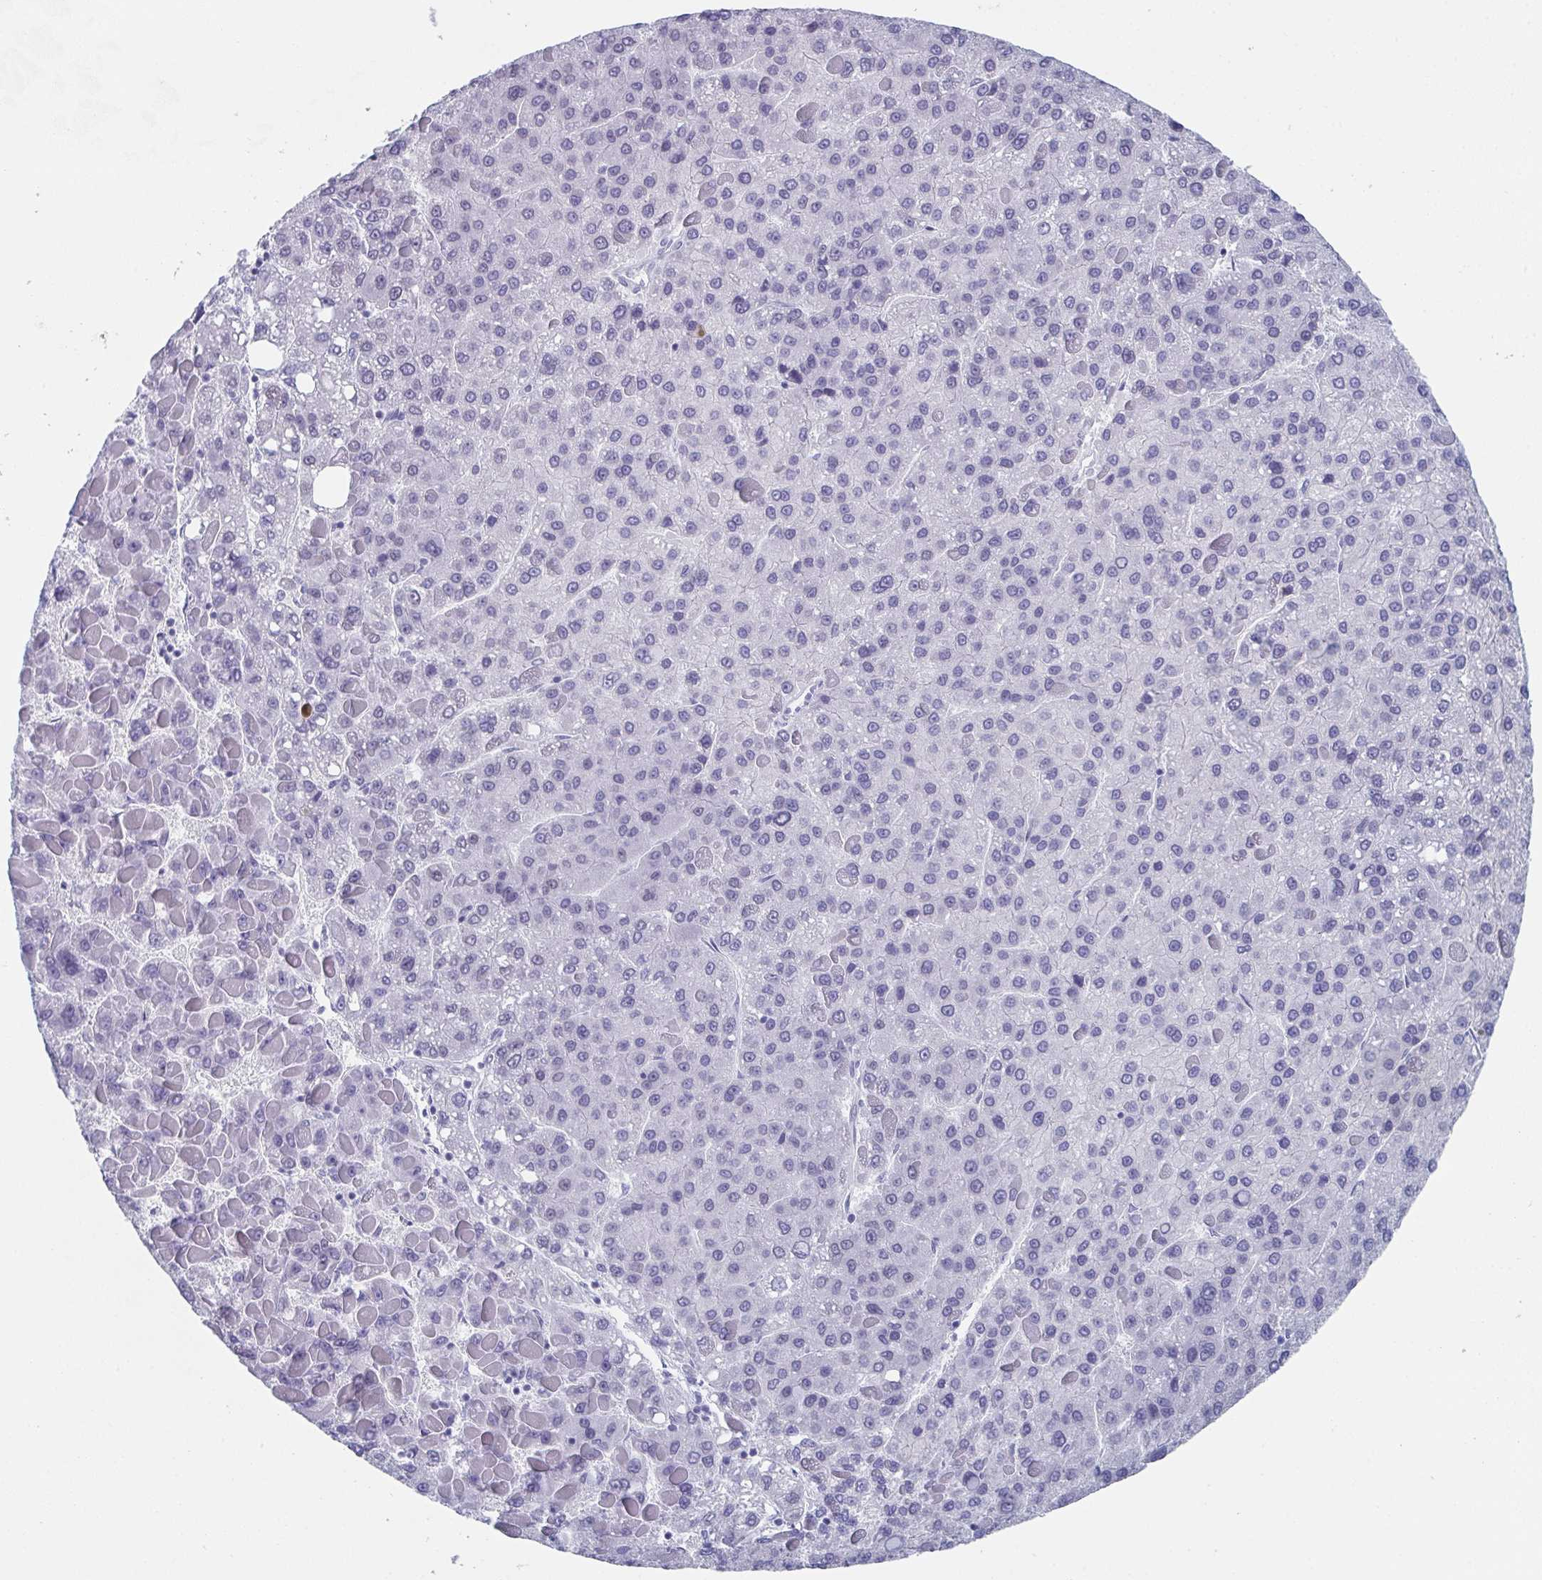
{"staining": {"intensity": "negative", "quantity": "none", "location": "none"}, "tissue": "liver cancer", "cell_type": "Tumor cells", "image_type": "cancer", "snomed": [{"axis": "morphology", "description": "Carcinoma, Hepatocellular, NOS"}, {"axis": "topography", "description": "Liver"}], "caption": "DAB (3,3'-diaminobenzidine) immunohistochemical staining of liver cancer exhibits no significant positivity in tumor cells.", "gene": "DYDC2", "patient": {"sex": "female", "age": 82}}